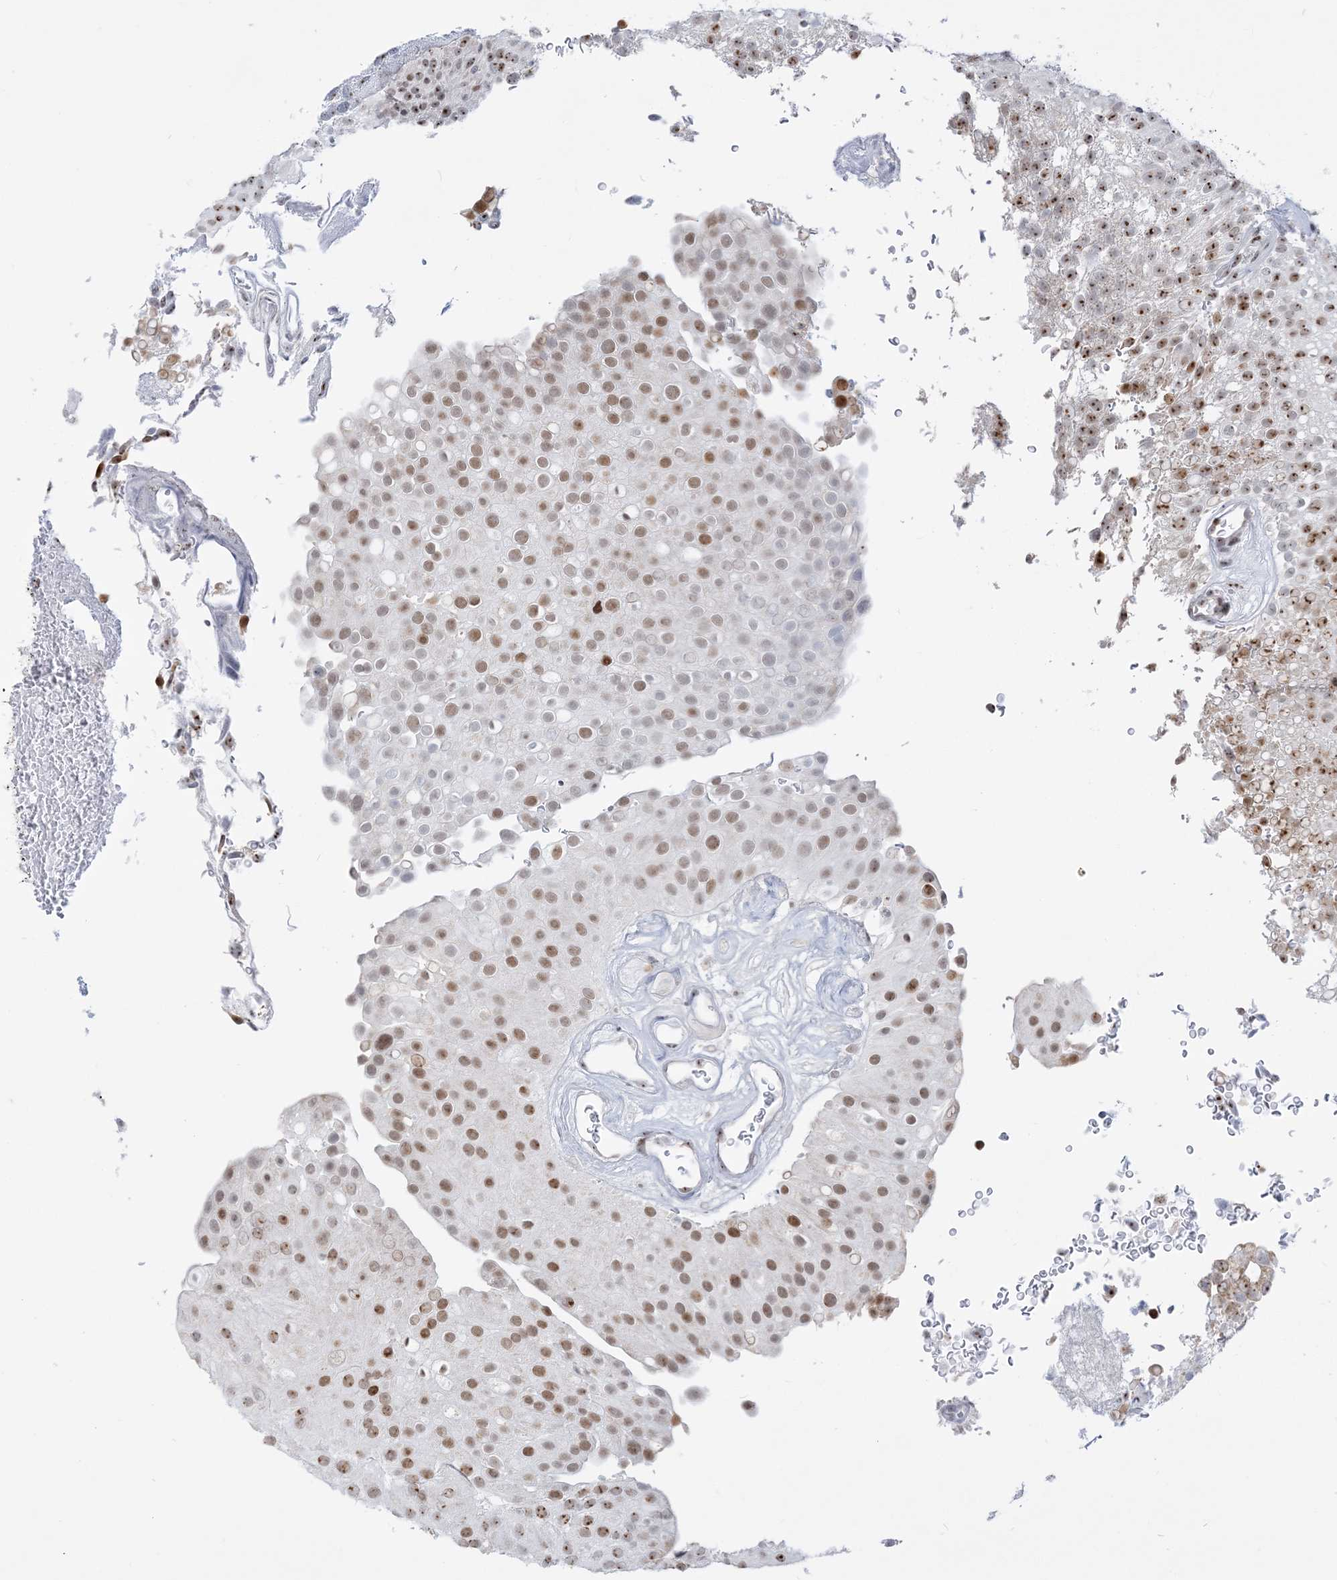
{"staining": {"intensity": "moderate", "quantity": ">75%", "location": "nuclear"}, "tissue": "urothelial cancer", "cell_type": "Tumor cells", "image_type": "cancer", "snomed": [{"axis": "morphology", "description": "Urothelial carcinoma, Low grade"}, {"axis": "topography", "description": "Urinary bladder"}], "caption": "Tumor cells demonstrate medium levels of moderate nuclear staining in approximately >75% of cells in low-grade urothelial carcinoma. The staining was performed using DAB to visualize the protein expression in brown, while the nuclei were stained in blue with hematoxylin (Magnification: 20x).", "gene": "DDX21", "patient": {"sex": "male", "age": 78}}